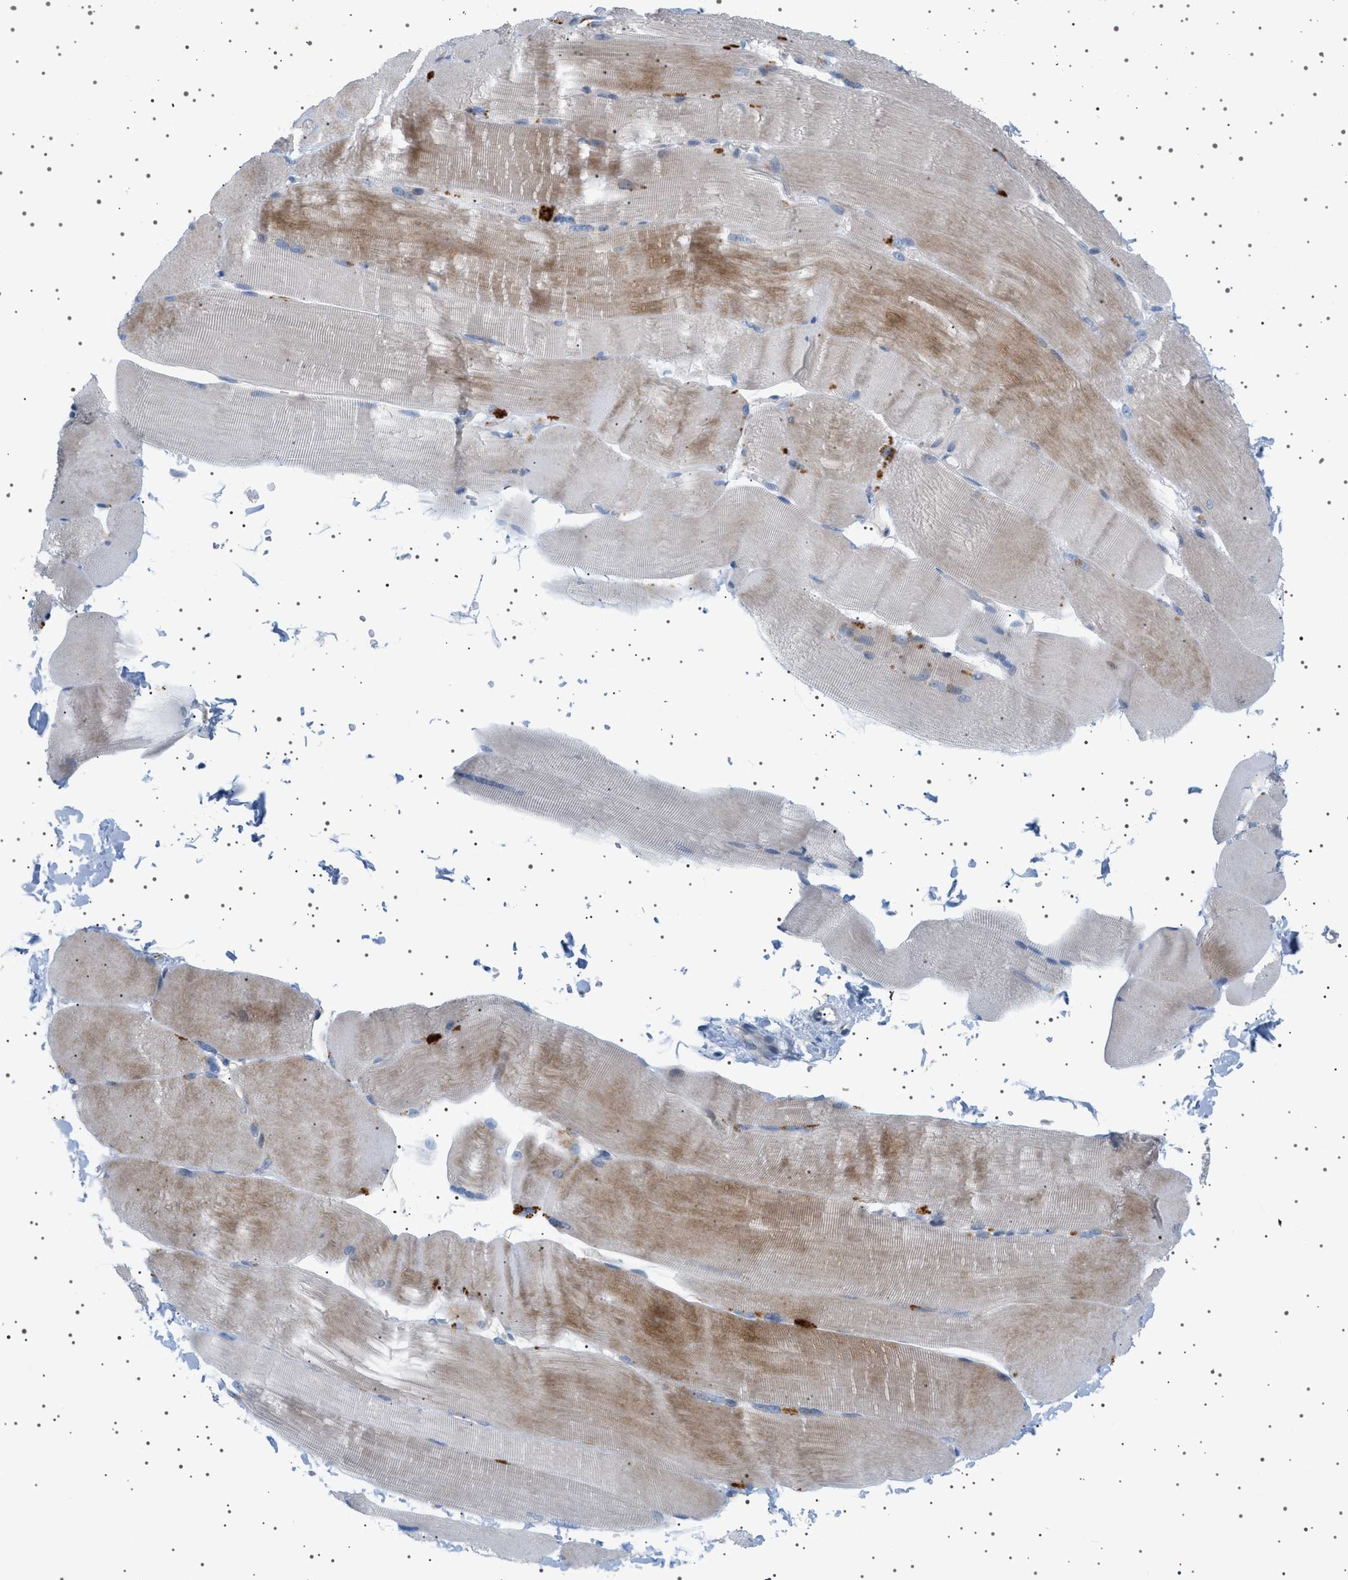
{"staining": {"intensity": "moderate", "quantity": "<25%", "location": "cytoplasmic/membranous"}, "tissue": "skeletal muscle", "cell_type": "Myocytes", "image_type": "normal", "snomed": [{"axis": "morphology", "description": "Normal tissue, NOS"}, {"axis": "topography", "description": "Skin"}, {"axis": "topography", "description": "Skeletal muscle"}], "caption": "Protein staining of benign skeletal muscle exhibits moderate cytoplasmic/membranous expression in approximately <25% of myocytes. (brown staining indicates protein expression, while blue staining denotes nuclei).", "gene": "ADCY10", "patient": {"sex": "male", "age": 83}}